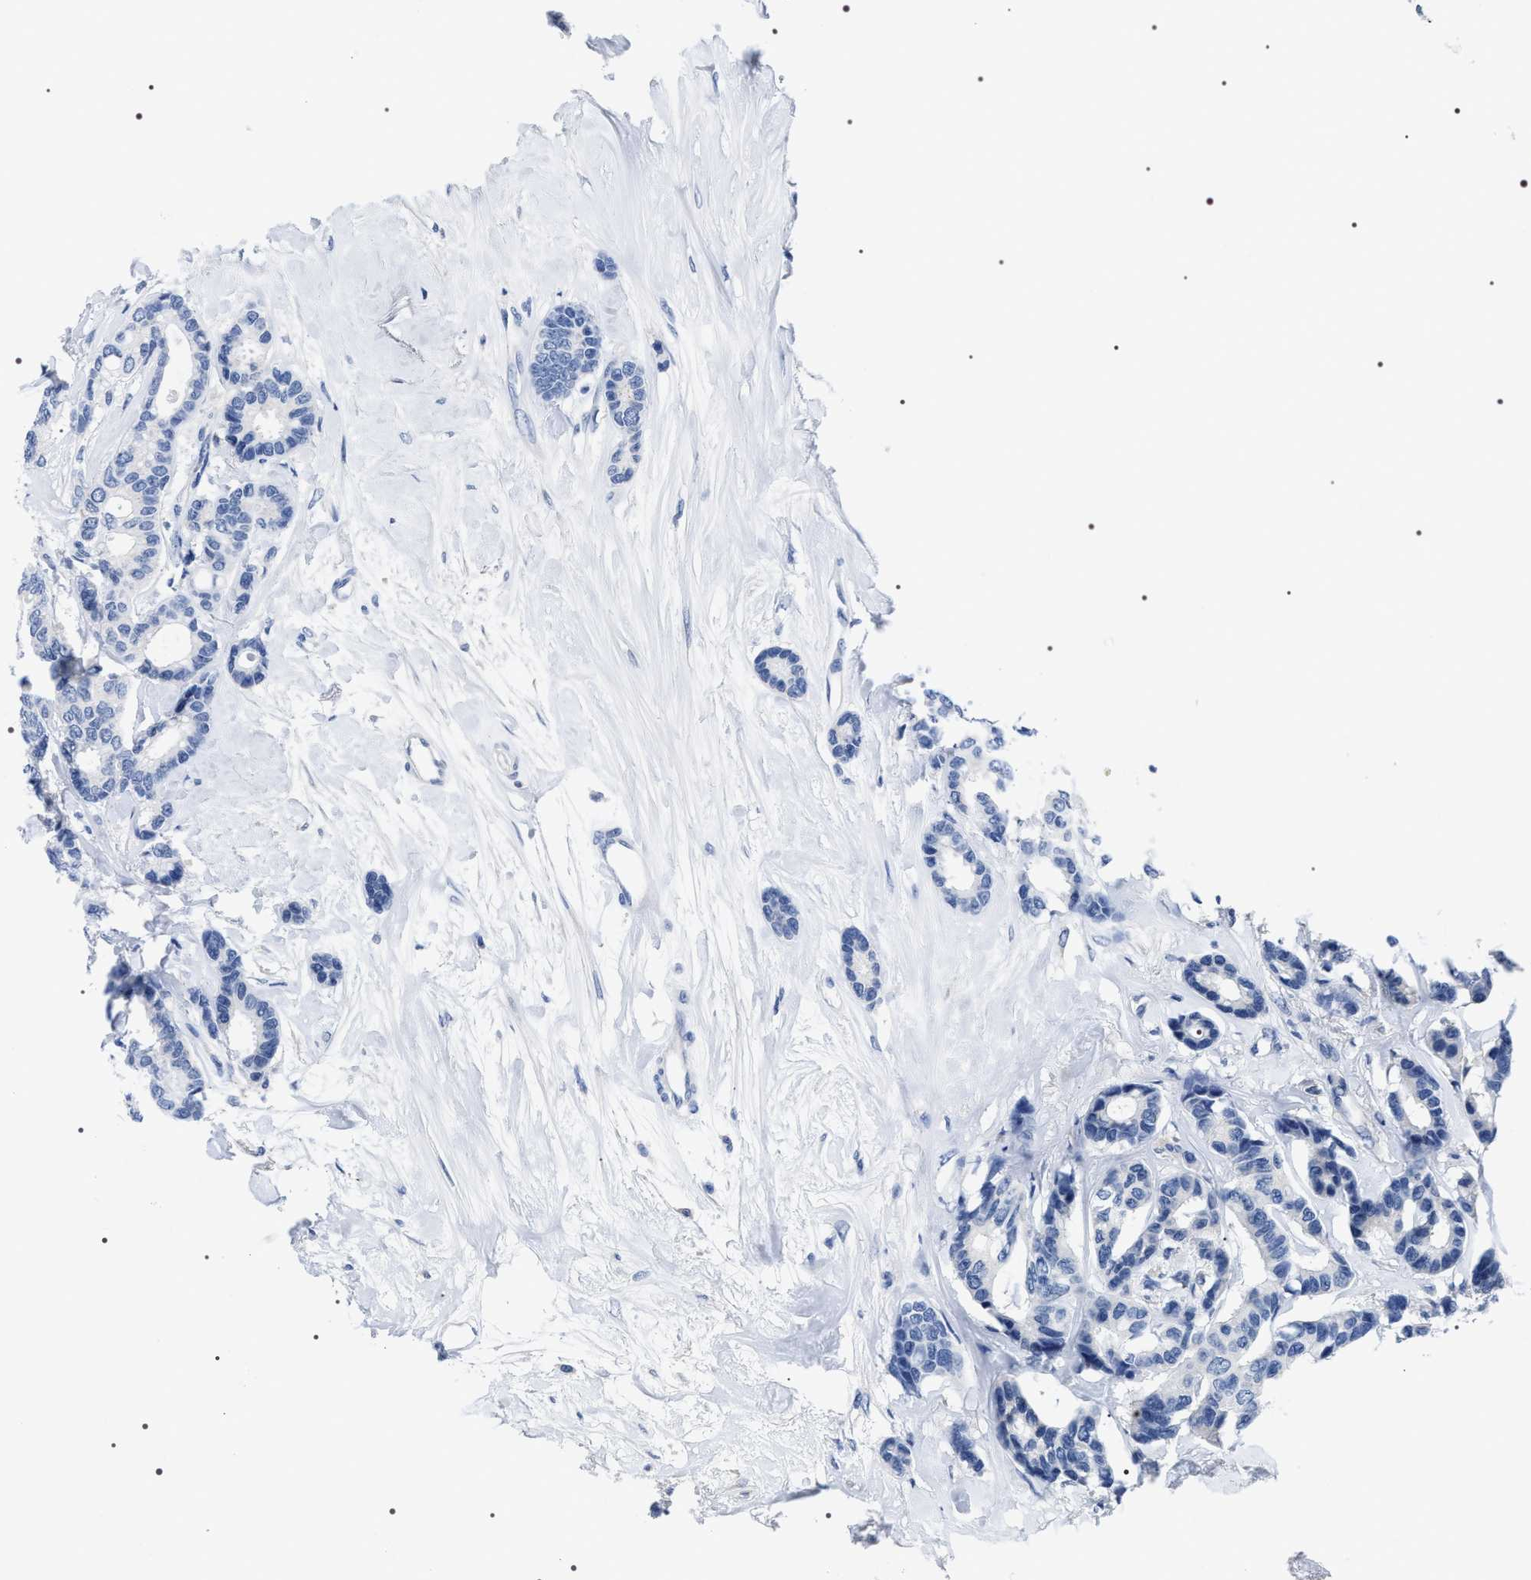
{"staining": {"intensity": "negative", "quantity": "none", "location": "none"}, "tissue": "breast cancer", "cell_type": "Tumor cells", "image_type": "cancer", "snomed": [{"axis": "morphology", "description": "Duct carcinoma"}, {"axis": "topography", "description": "Breast"}], "caption": "Immunohistochemistry image of invasive ductal carcinoma (breast) stained for a protein (brown), which exhibits no expression in tumor cells.", "gene": "ADH4", "patient": {"sex": "female", "age": 87}}